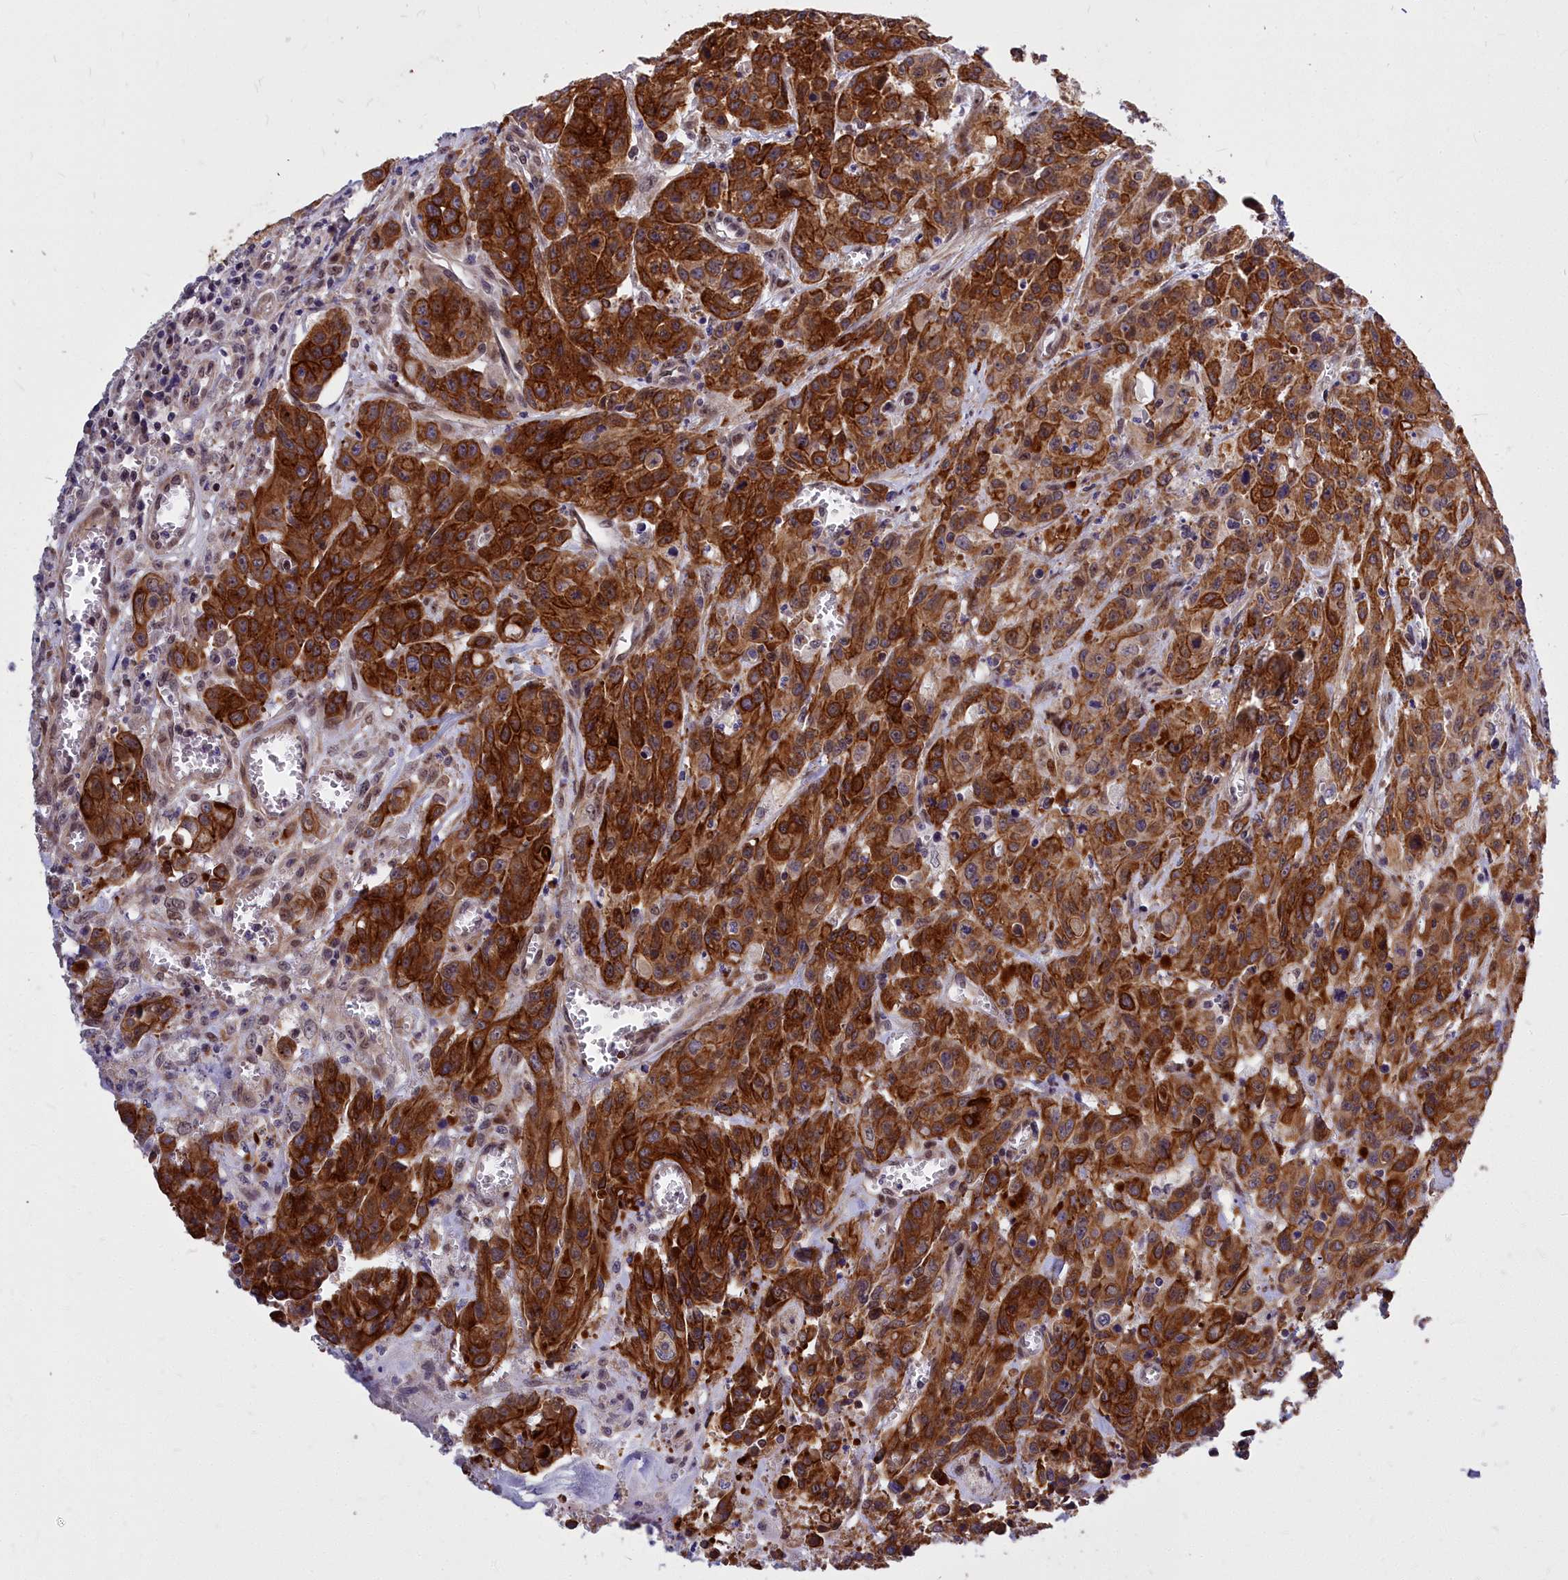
{"staining": {"intensity": "strong", "quantity": ">75%", "location": "cytoplasmic/membranous"}, "tissue": "colorectal cancer", "cell_type": "Tumor cells", "image_type": "cancer", "snomed": [{"axis": "morphology", "description": "Adenocarcinoma, NOS"}, {"axis": "topography", "description": "Colon"}], "caption": "Human adenocarcinoma (colorectal) stained with a brown dye reveals strong cytoplasmic/membranous positive positivity in about >75% of tumor cells.", "gene": "ABCB8", "patient": {"sex": "male", "age": 62}}